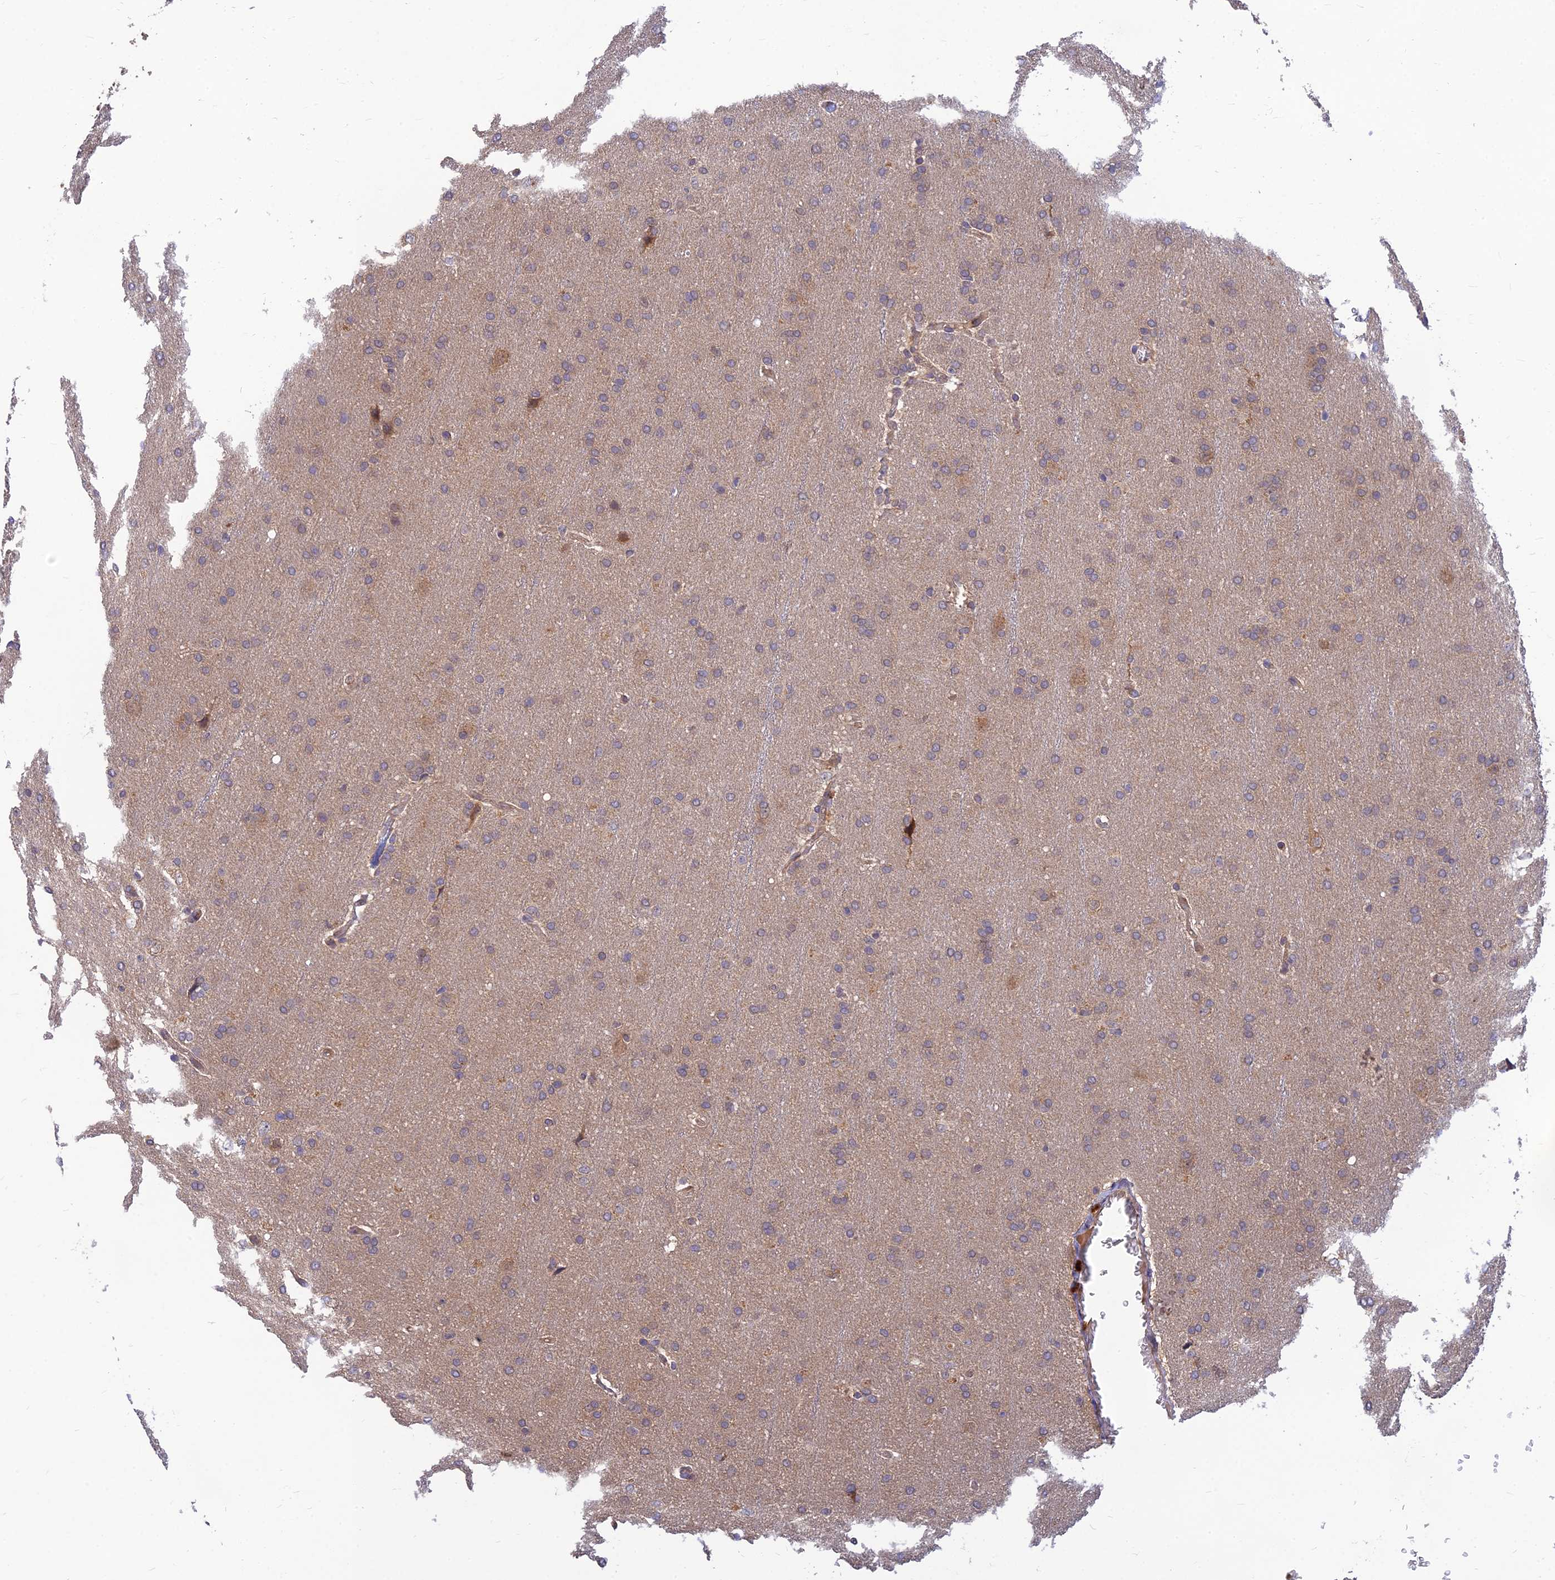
{"staining": {"intensity": "negative", "quantity": "none", "location": "none"}, "tissue": "glioma", "cell_type": "Tumor cells", "image_type": "cancer", "snomed": [{"axis": "morphology", "description": "Glioma, malignant, Low grade"}, {"axis": "topography", "description": "Brain"}], "caption": "This is an immunohistochemistry (IHC) photomicrograph of glioma. There is no expression in tumor cells.", "gene": "FAM151B", "patient": {"sex": "female", "age": 32}}